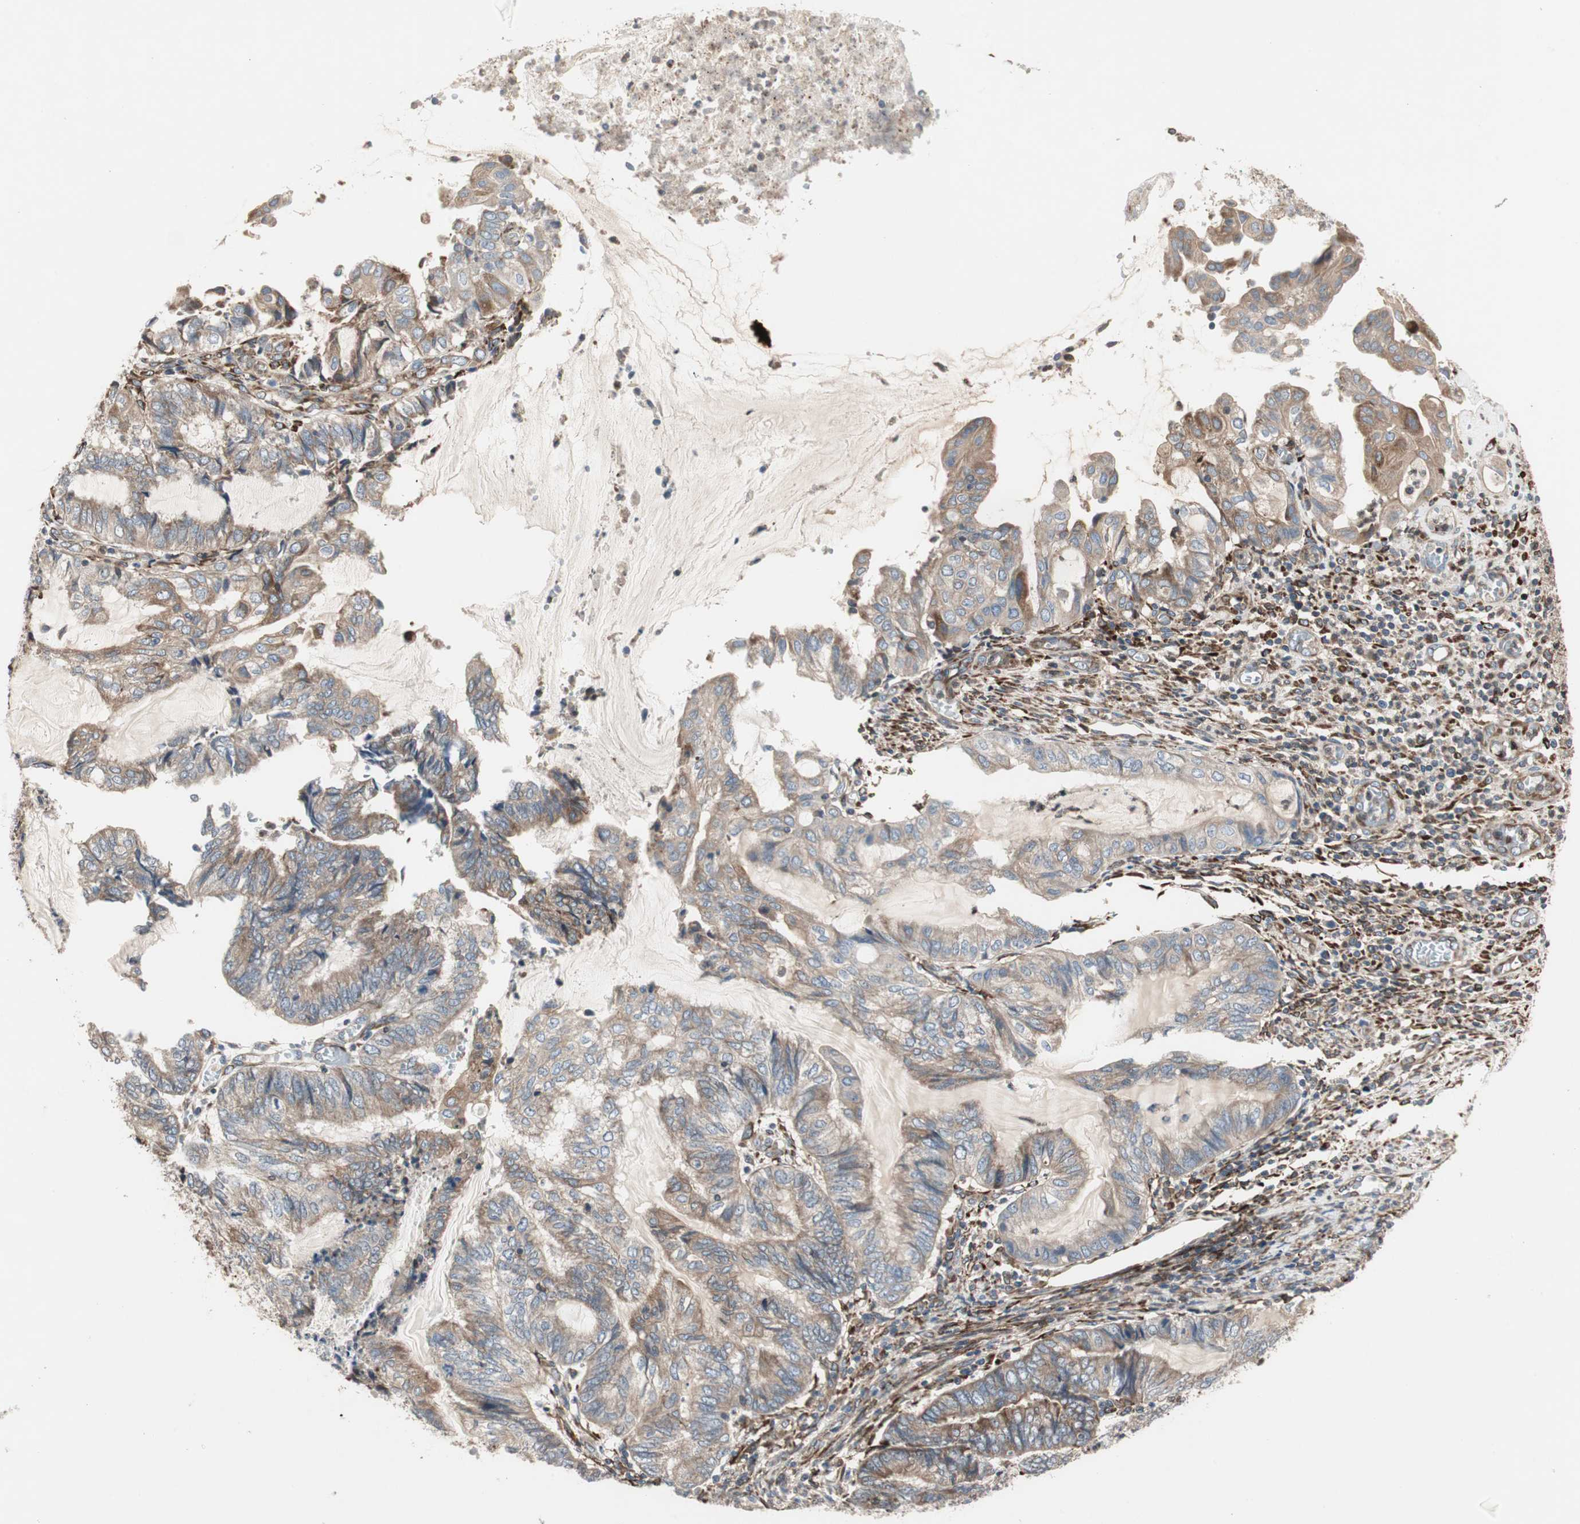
{"staining": {"intensity": "moderate", "quantity": ">75%", "location": "cytoplasmic/membranous"}, "tissue": "endometrial cancer", "cell_type": "Tumor cells", "image_type": "cancer", "snomed": [{"axis": "morphology", "description": "Adenocarcinoma, NOS"}, {"axis": "topography", "description": "Uterus"}, {"axis": "topography", "description": "Endometrium"}], "caption": "Immunohistochemical staining of human endometrial adenocarcinoma shows moderate cytoplasmic/membranous protein expression in about >75% of tumor cells. The staining was performed using DAB (3,3'-diaminobenzidine) to visualize the protein expression in brown, while the nuclei were stained in blue with hematoxylin (Magnification: 20x).", "gene": "H6PD", "patient": {"sex": "female", "age": 70}}